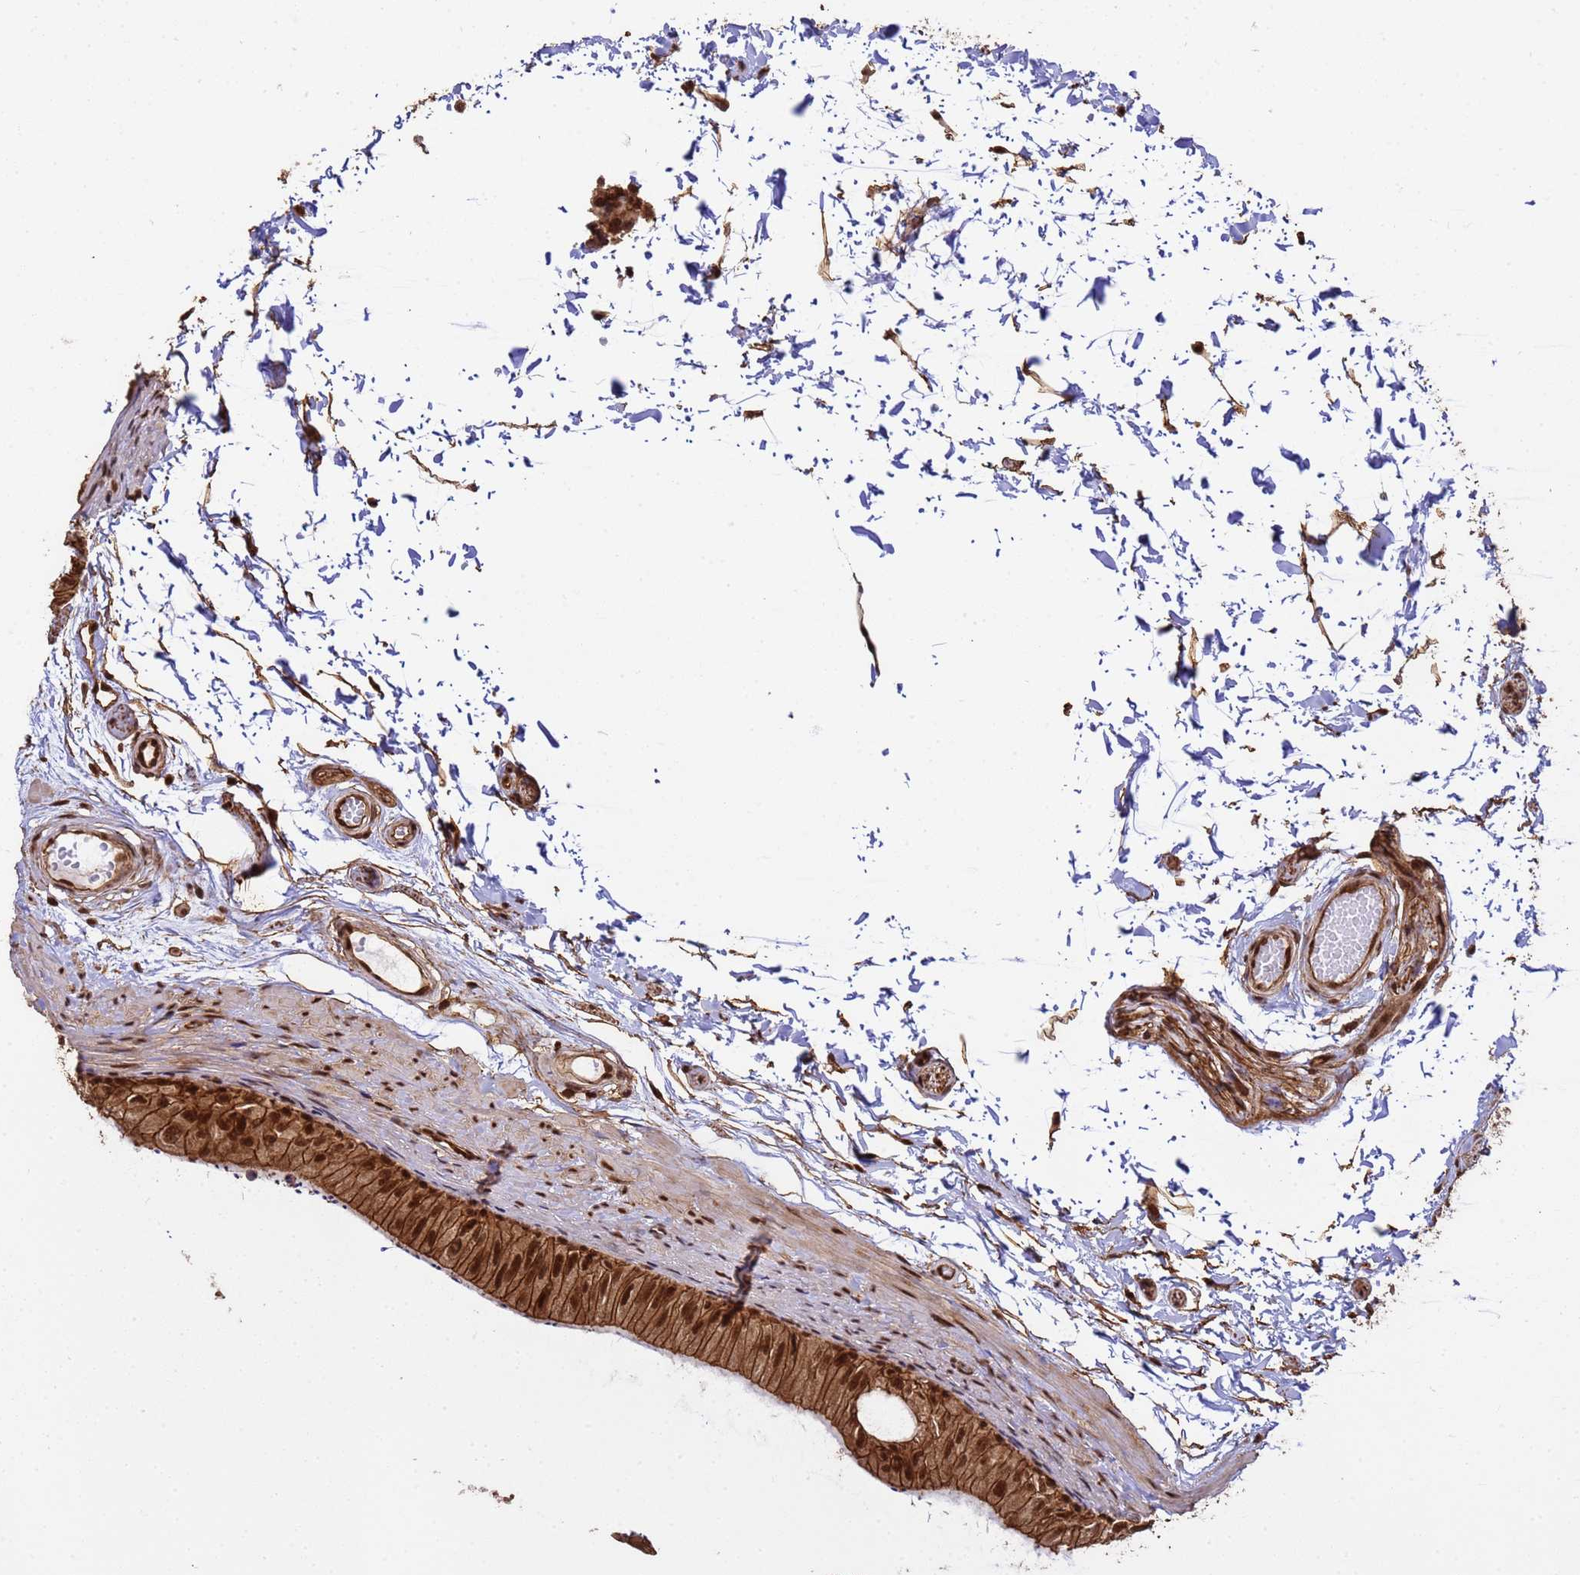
{"staining": {"intensity": "strong", "quantity": ">75%", "location": "cytoplasmic/membranous,nuclear"}, "tissue": "epididymis", "cell_type": "Glandular cells", "image_type": "normal", "snomed": [{"axis": "morphology", "description": "Normal tissue, NOS"}, {"axis": "topography", "description": "Epididymis"}], "caption": "Strong cytoplasmic/membranous,nuclear positivity is appreciated in about >75% of glandular cells in unremarkable epididymis.", "gene": "SYF2", "patient": {"sex": "male", "age": 50}}